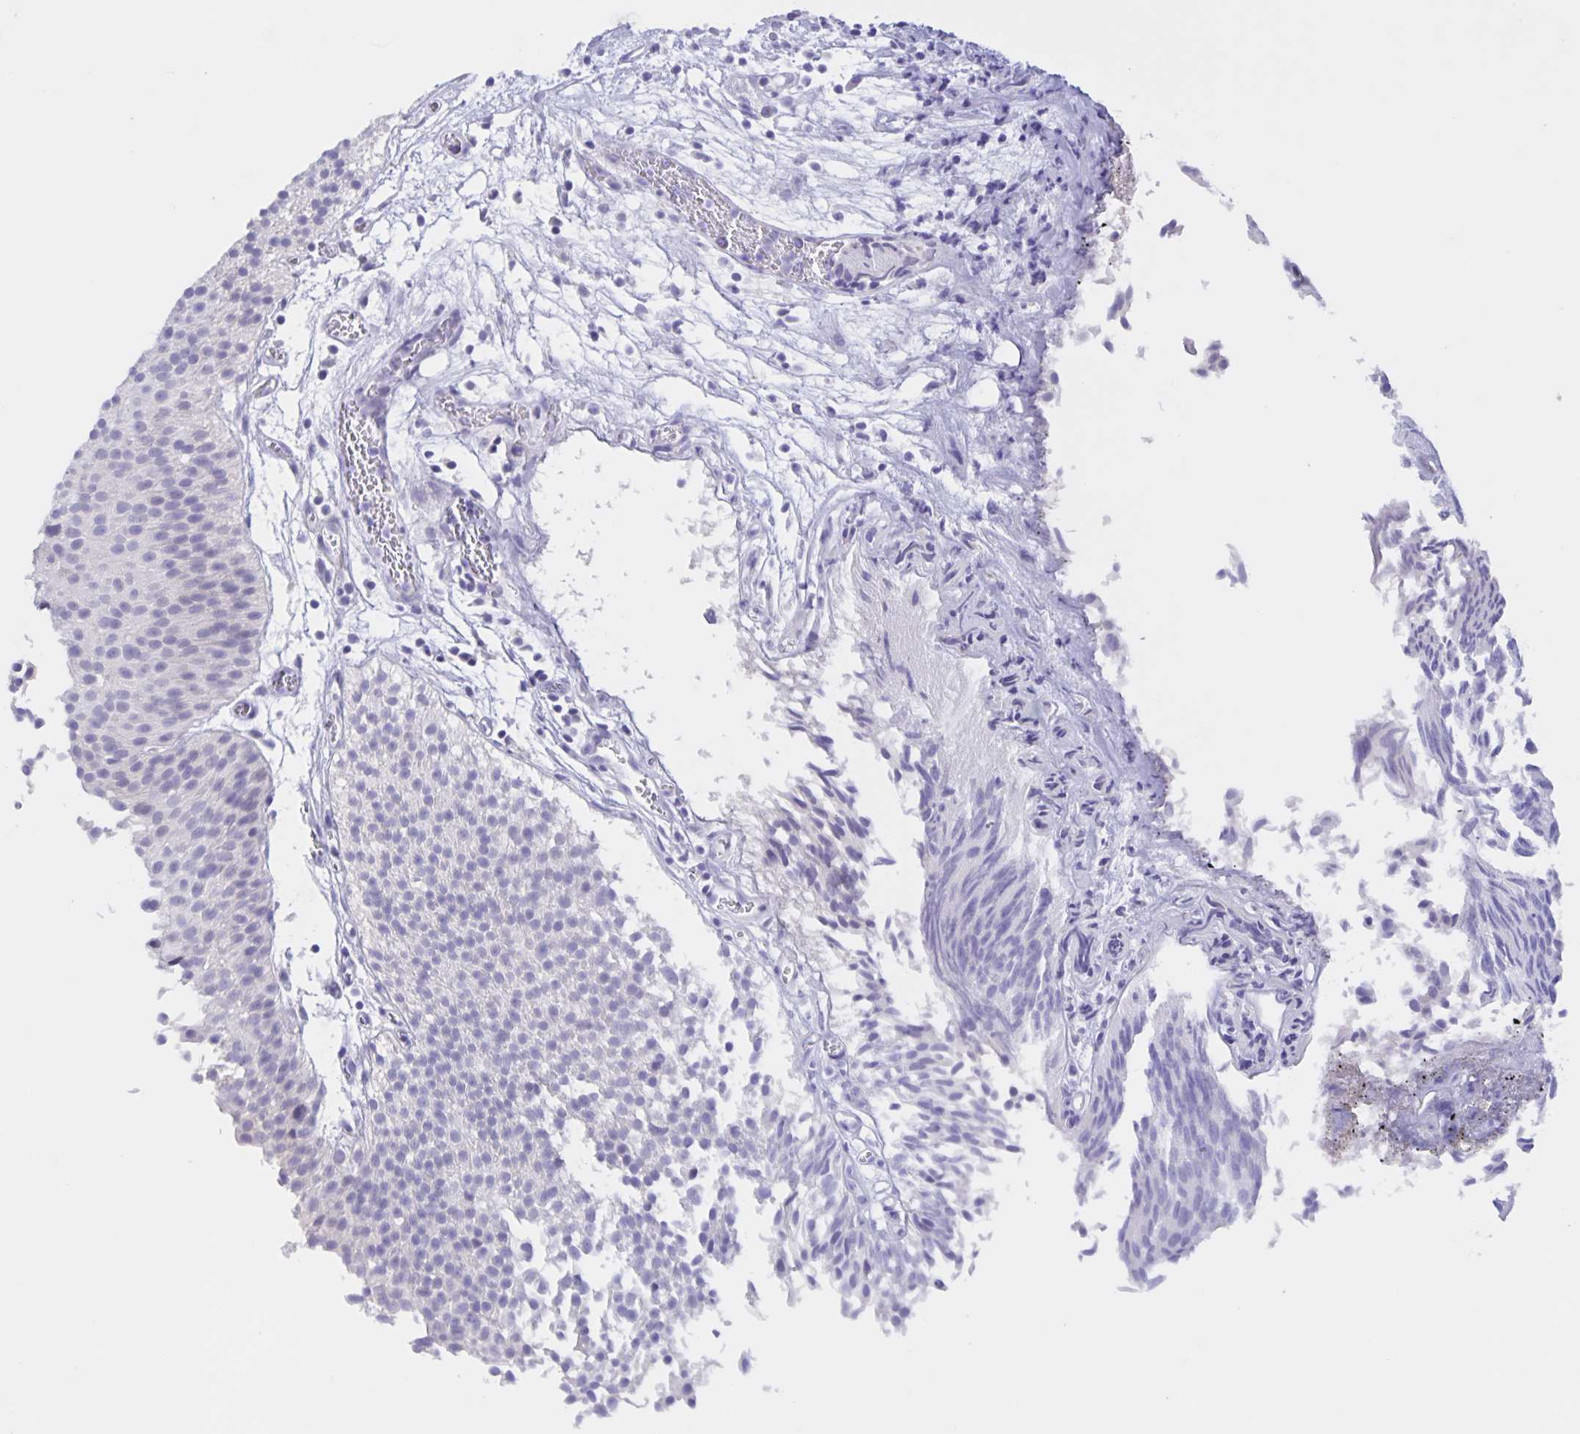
{"staining": {"intensity": "negative", "quantity": "none", "location": "none"}, "tissue": "urothelial cancer", "cell_type": "Tumor cells", "image_type": "cancer", "snomed": [{"axis": "morphology", "description": "Urothelial carcinoma, Low grade"}, {"axis": "topography", "description": "Urinary bladder"}], "caption": "This photomicrograph is of low-grade urothelial carcinoma stained with immunohistochemistry (IHC) to label a protein in brown with the nuclei are counter-stained blue. There is no positivity in tumor cells. (Brightfield microscopy of DAB immunohistochemistry at high magnification).", "gene": "DMGDH", "patient": {"sex": "male", "age": 80}}